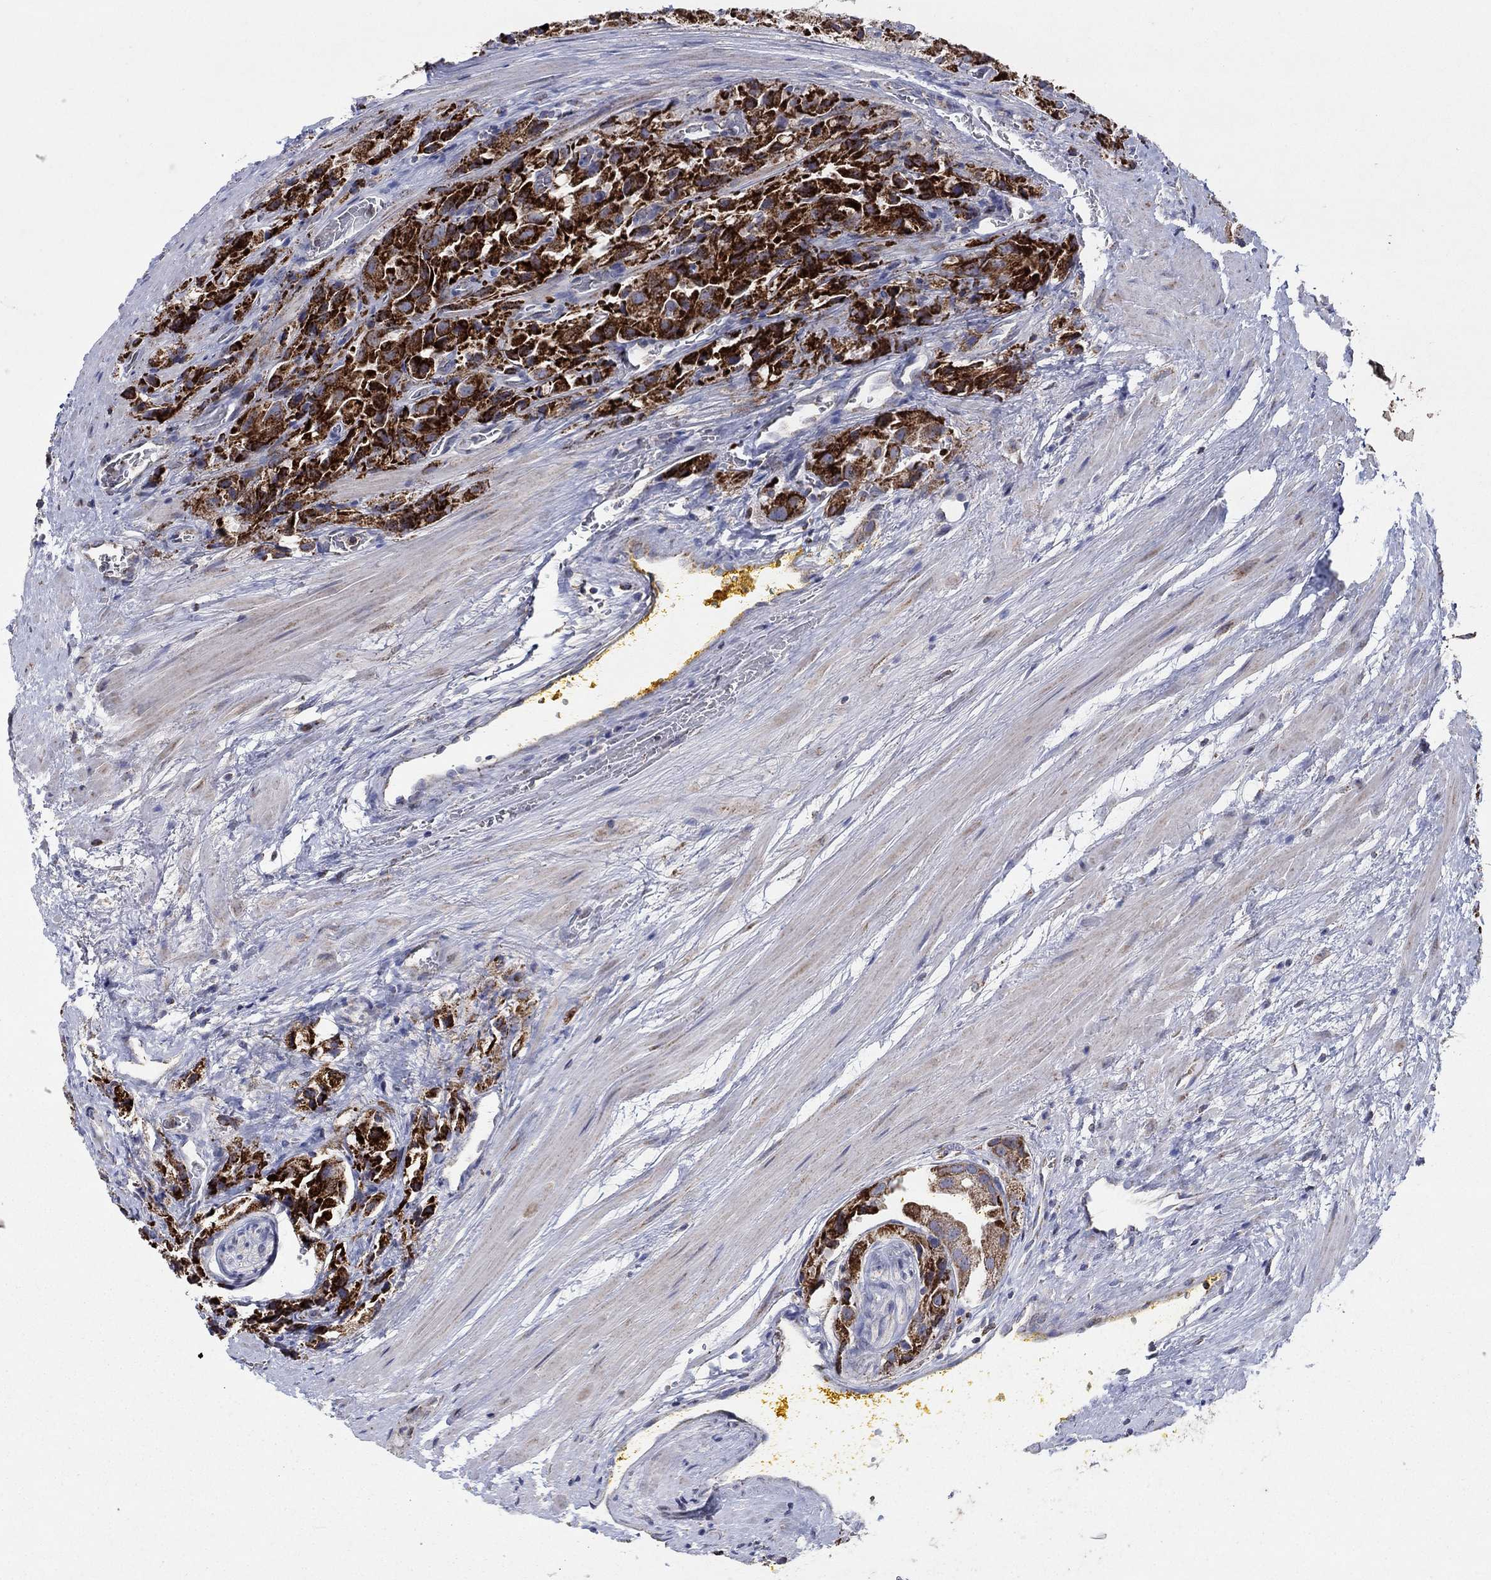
{"staining": {"intensity": "strong", "quantity": "25%-75%", "location": "cytoplasmic/membranous"}, "tissue": "prostate cancer", "cell_type": "Tumor cells", "image_type": "cancer", "snomed": [{"axis": "morphology", "description": "Adenocarcinoma, NOS"}, {"axis": "topography", "description": "Prostate and seminal vesicle, NOS"}, {"axis": "topography", "description": "Prostate"}], "caption": "High-power microscopy captured an immunohistochemistry photomicrograph of adenocarcinoma (prostate), revealing strong cytoplasmic/membranous staining in approximately 25%-75% of tumor cells.", "gene": "C9orf85", "patient": {"sex": "male", "age": 67}}